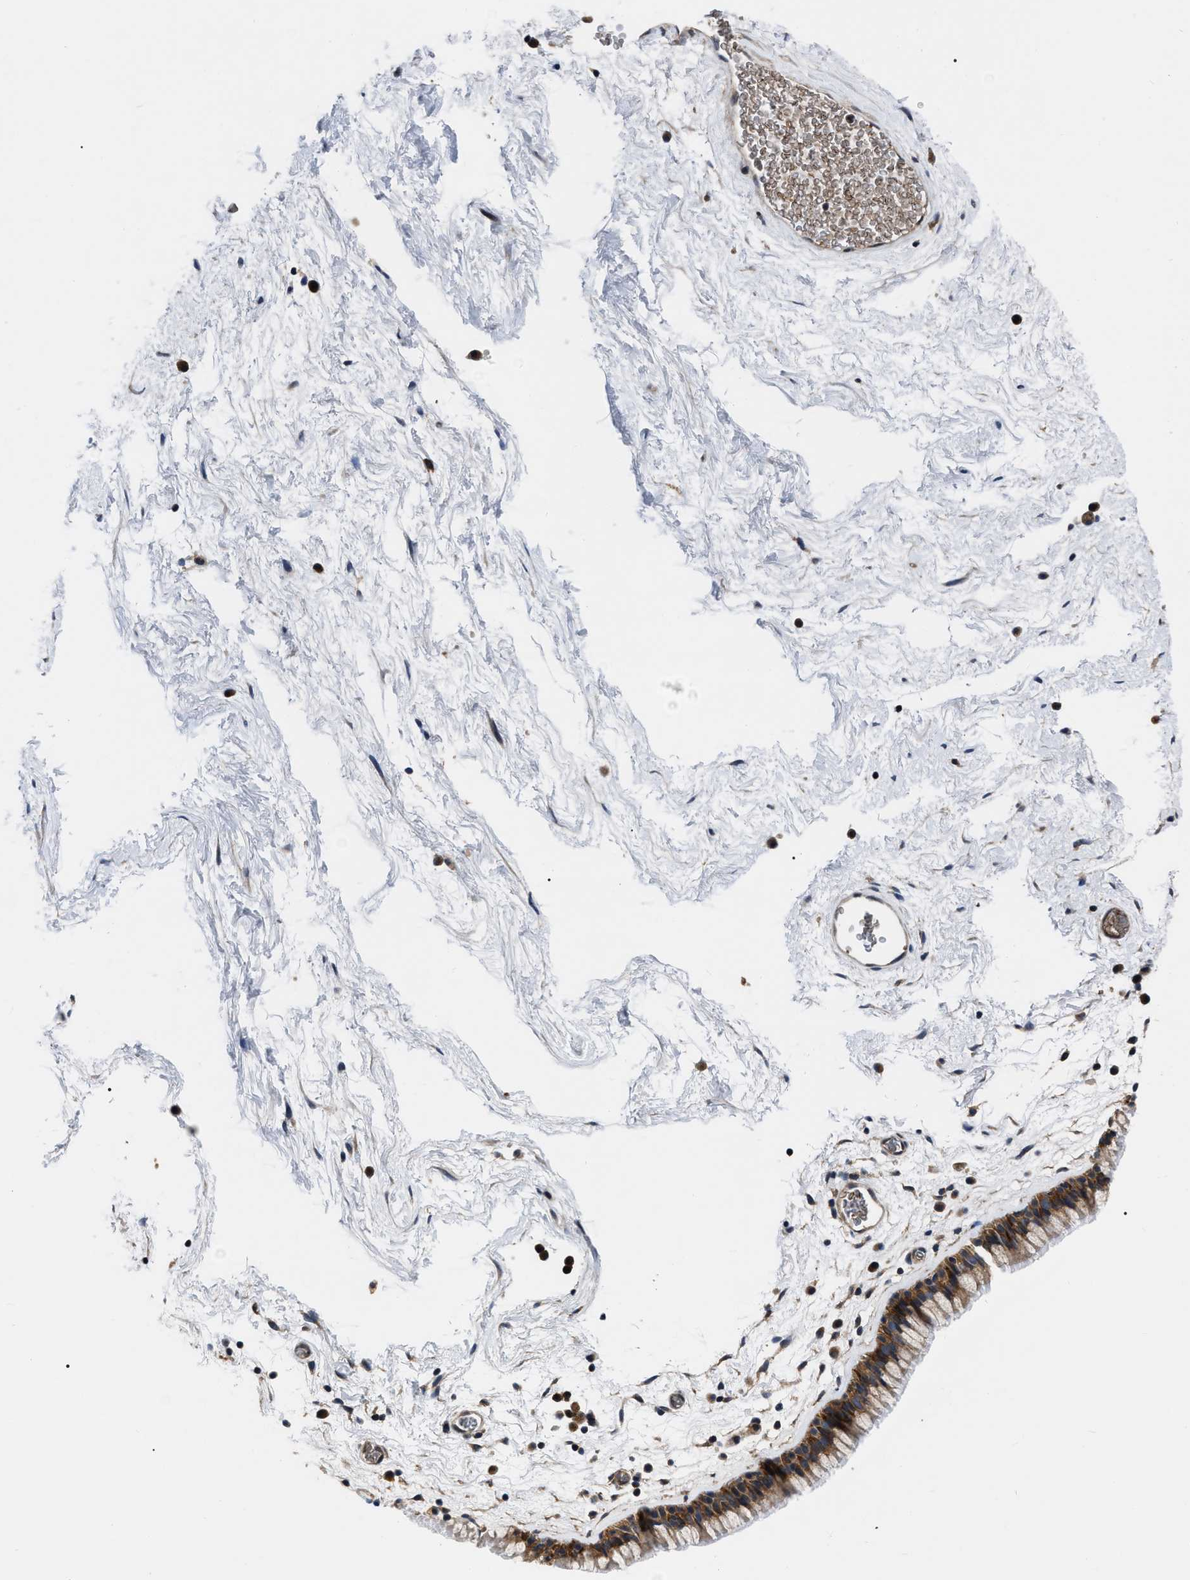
{"staining": {"intensity": "strong", "quantity": ">75%", "location": "cytoplasmic/membranous"}, "tissue": "nasopharynx", "cell_type": "Respiratory epithelial cells", "image_type": "normal", "snomed": [{"axis": "morphology", "description": "Normal tissue, NOS"}, {"axis": "morphology", "description": "Inflammation, NOS"}, {"axis": "topography", "description": "Nasopharynx"}], "caption": "DAB immunohistochemical staining of unremarkable human nasopharynx shows strong cytoplasmic/membranous protein positivity in about >75% of respiratory epithelial cells.", "gene": "GET4", "patient": {"sex": "male", "age": 48}}